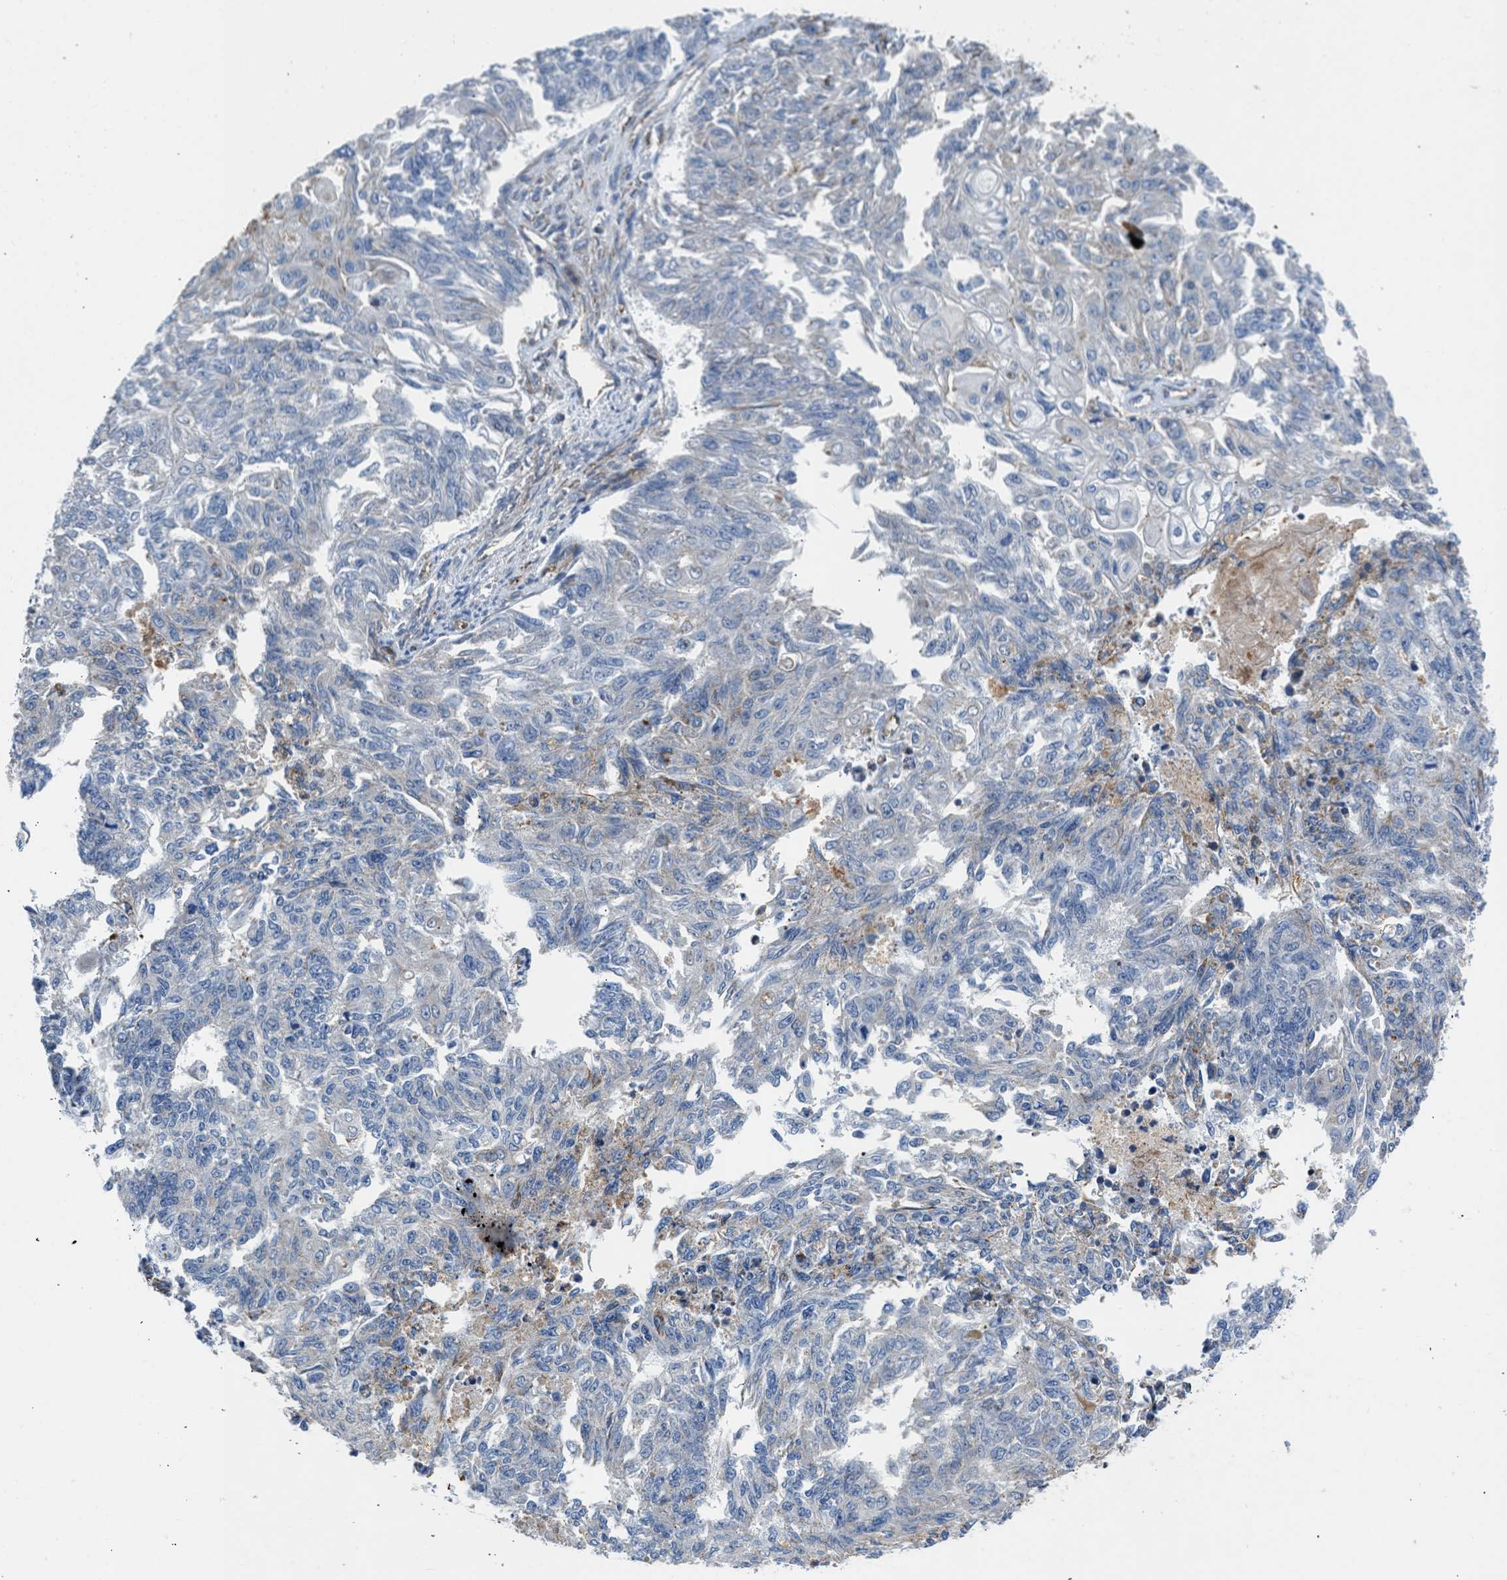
{"staining": {"intensity": "negative", "quantity": "none", "location": "none"}, "tissue": "endometrial cancer", "cell_type": "Tumor cells", "image_type": "cancer", "snomed": [{"axis": "morphology", "description": "Adenocarcinoma, NOS"}, {"axis": "topography", "description": "Endometrium"}], "caption": "An IHC micrograph of endometrial cancer is shown. There is no staining in tumor cells of endometrial cancer.", "gene": "ULK4", "patient": {"sex": "female", "age": 32}}